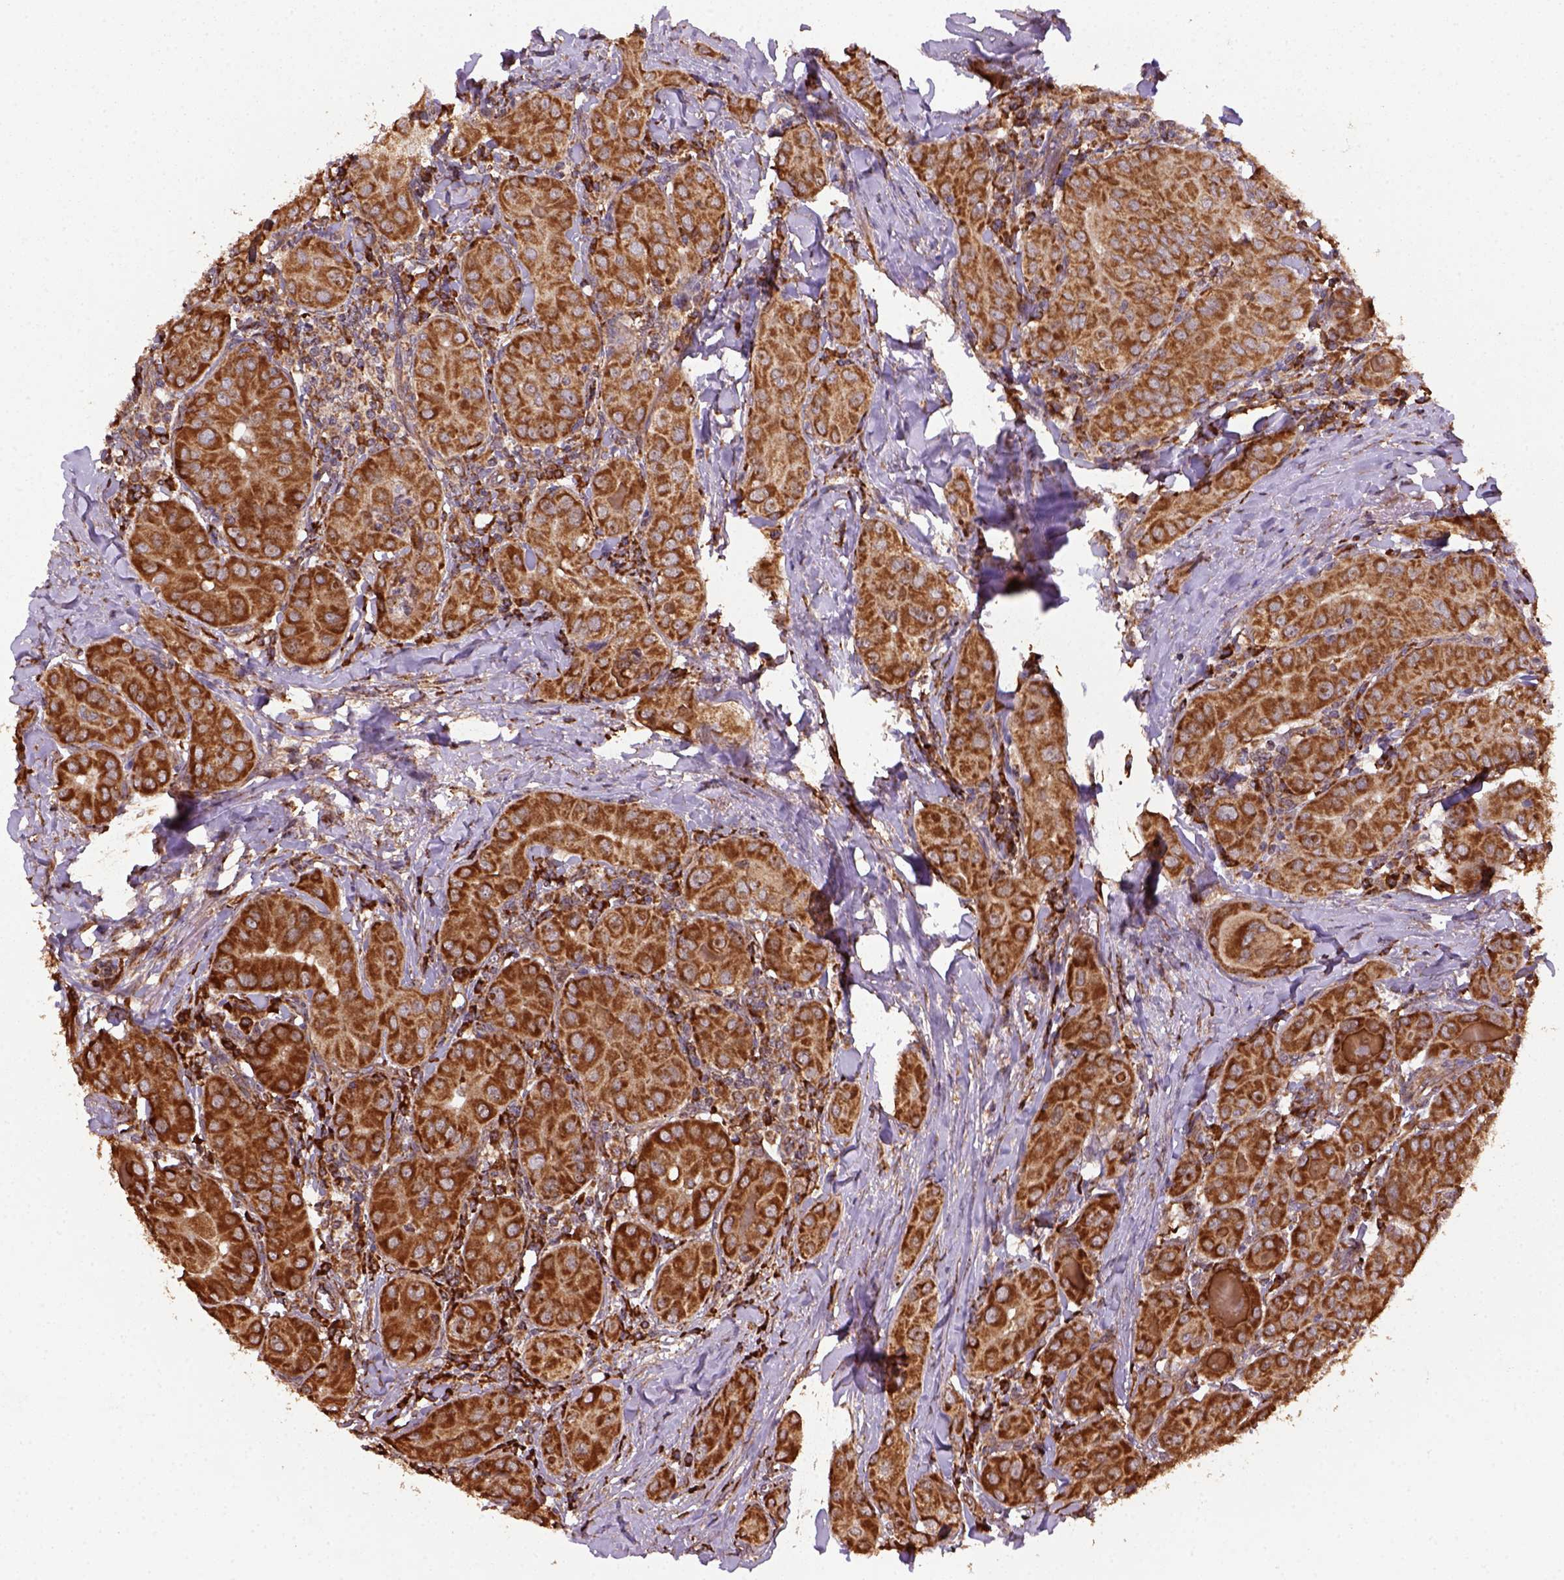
{"staining": {"intensity": "strong", "quantity": ">75%", "location": "cytoplasmic/membranous"}, "tissue": "thyroid cancer", "cell_type": "Tumor cells", "image_type": "cancer", "snomed": [{"axis": "morphology", "description": "Papillary adenocarcinoma, NOS"}, {"axis": "topography", "description": "Thyroid gland"}], "caption": "IHC (DAB) staining of human thyroid cancer (papillary adenocarcinoma) exhibits strong cytoplasmic/membranous protein expression in approximately >75% of tumor cells. The protein is stained brown, and the nuclei are stained in blue (DAB IHC with brightfield microscopy, high magnification).", "gene": "MAPK8IP3", "patient": {"sex": "female", "age": 37}}